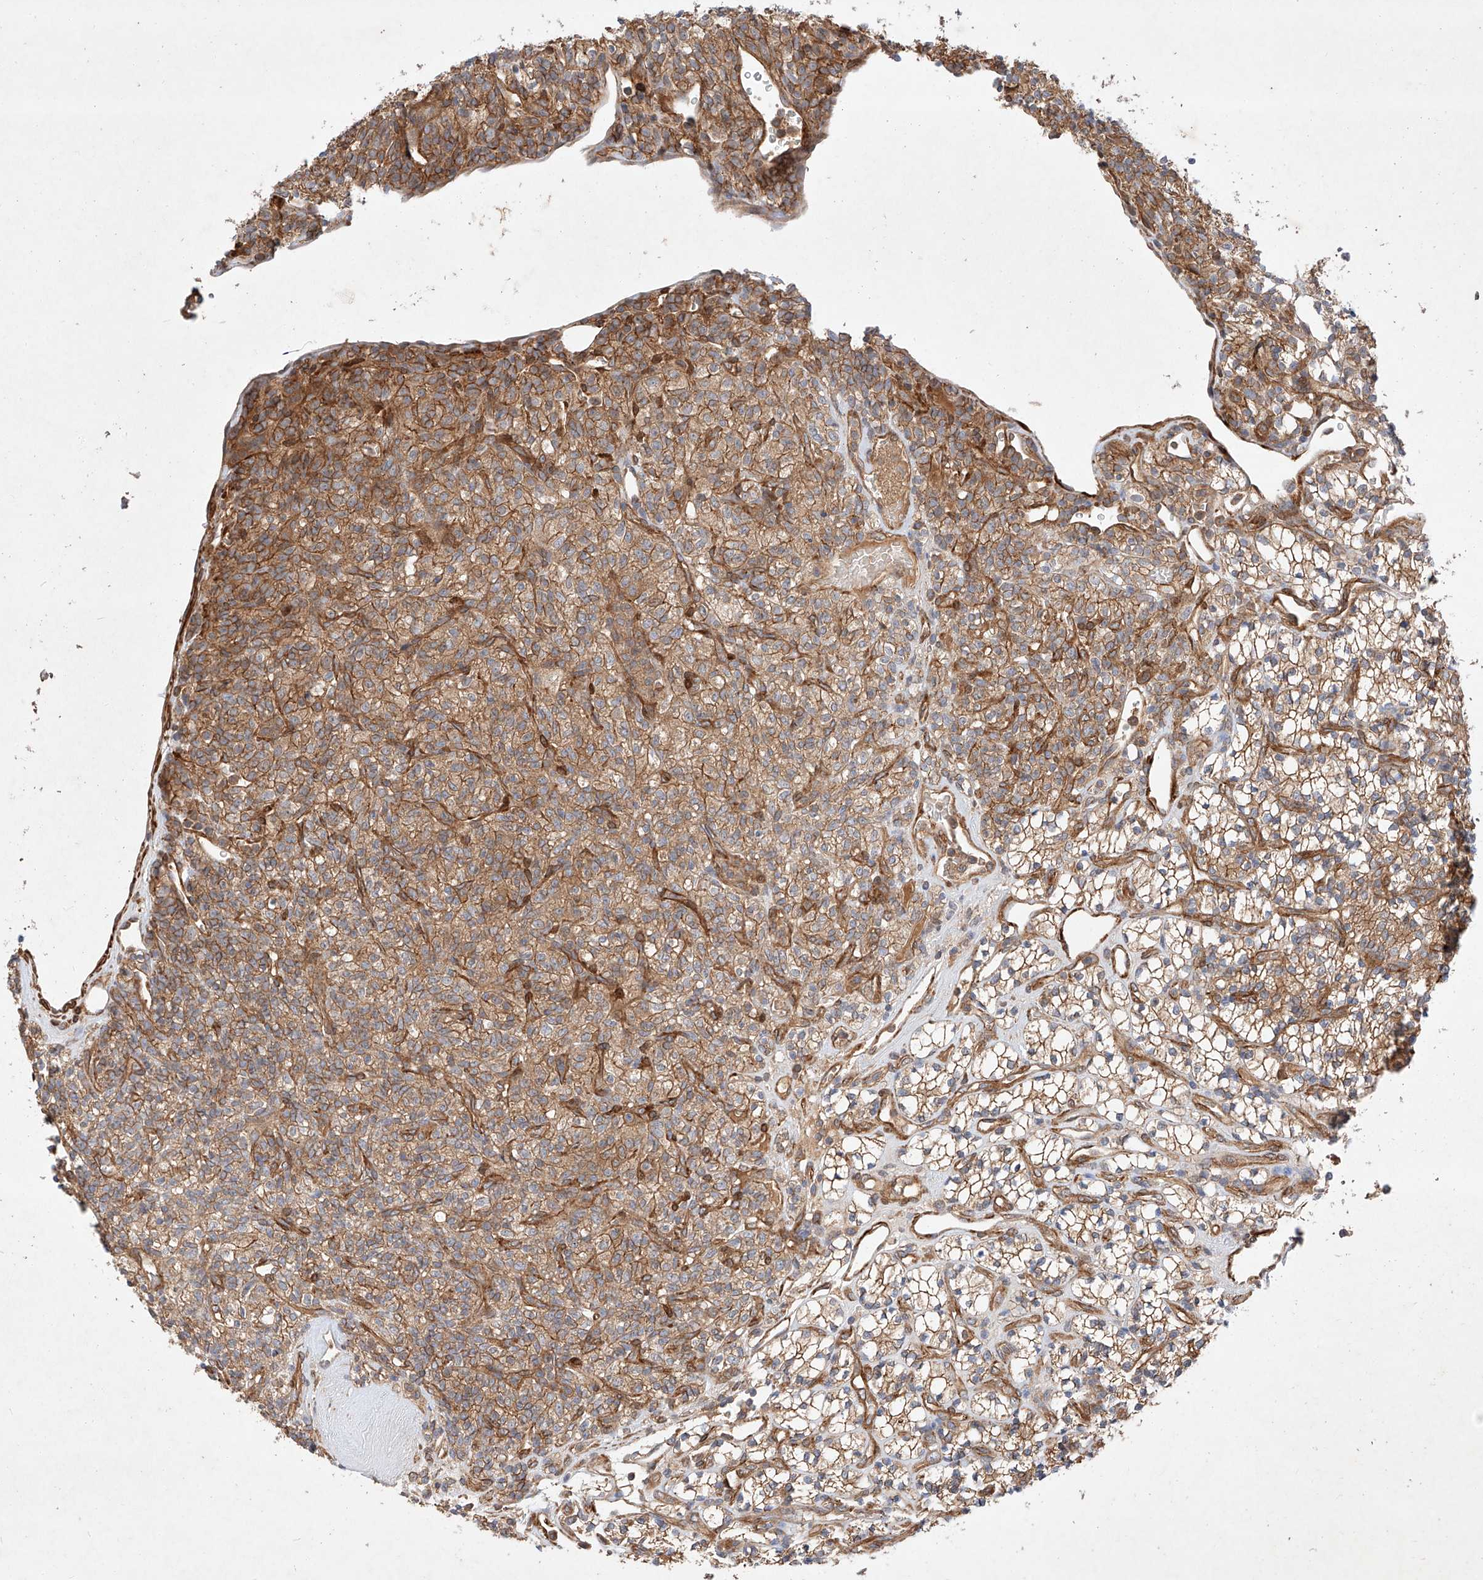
{"staining": {"intensity": "moderate", "quantity": ">75%", "location": "cytoplasmic/membranous"}, "tissue": "renal cancer", "cell_type": "Tumor cells", "image_type": "cancer", "snomed": [{"axis": "morphology", "description": "Adenocarcinoma, NOS"}, {"axis": "topography", "description": "Kidney"}], "caption": "Immunohistochemistry (IHC) staining of renal adenocarcinoma, which shows medium levels of moderate cytoplasmic/membranous positivity in about >75% of tumor cells indicating moderate cytoplasmic/membranous protein positivity. The staining was performed using DAB (brown) for protein detection and nuclei were counterstained in hematoxylin (blue).", "gene": "RAB23", "patient": {"sex": "male", "age": 77}}